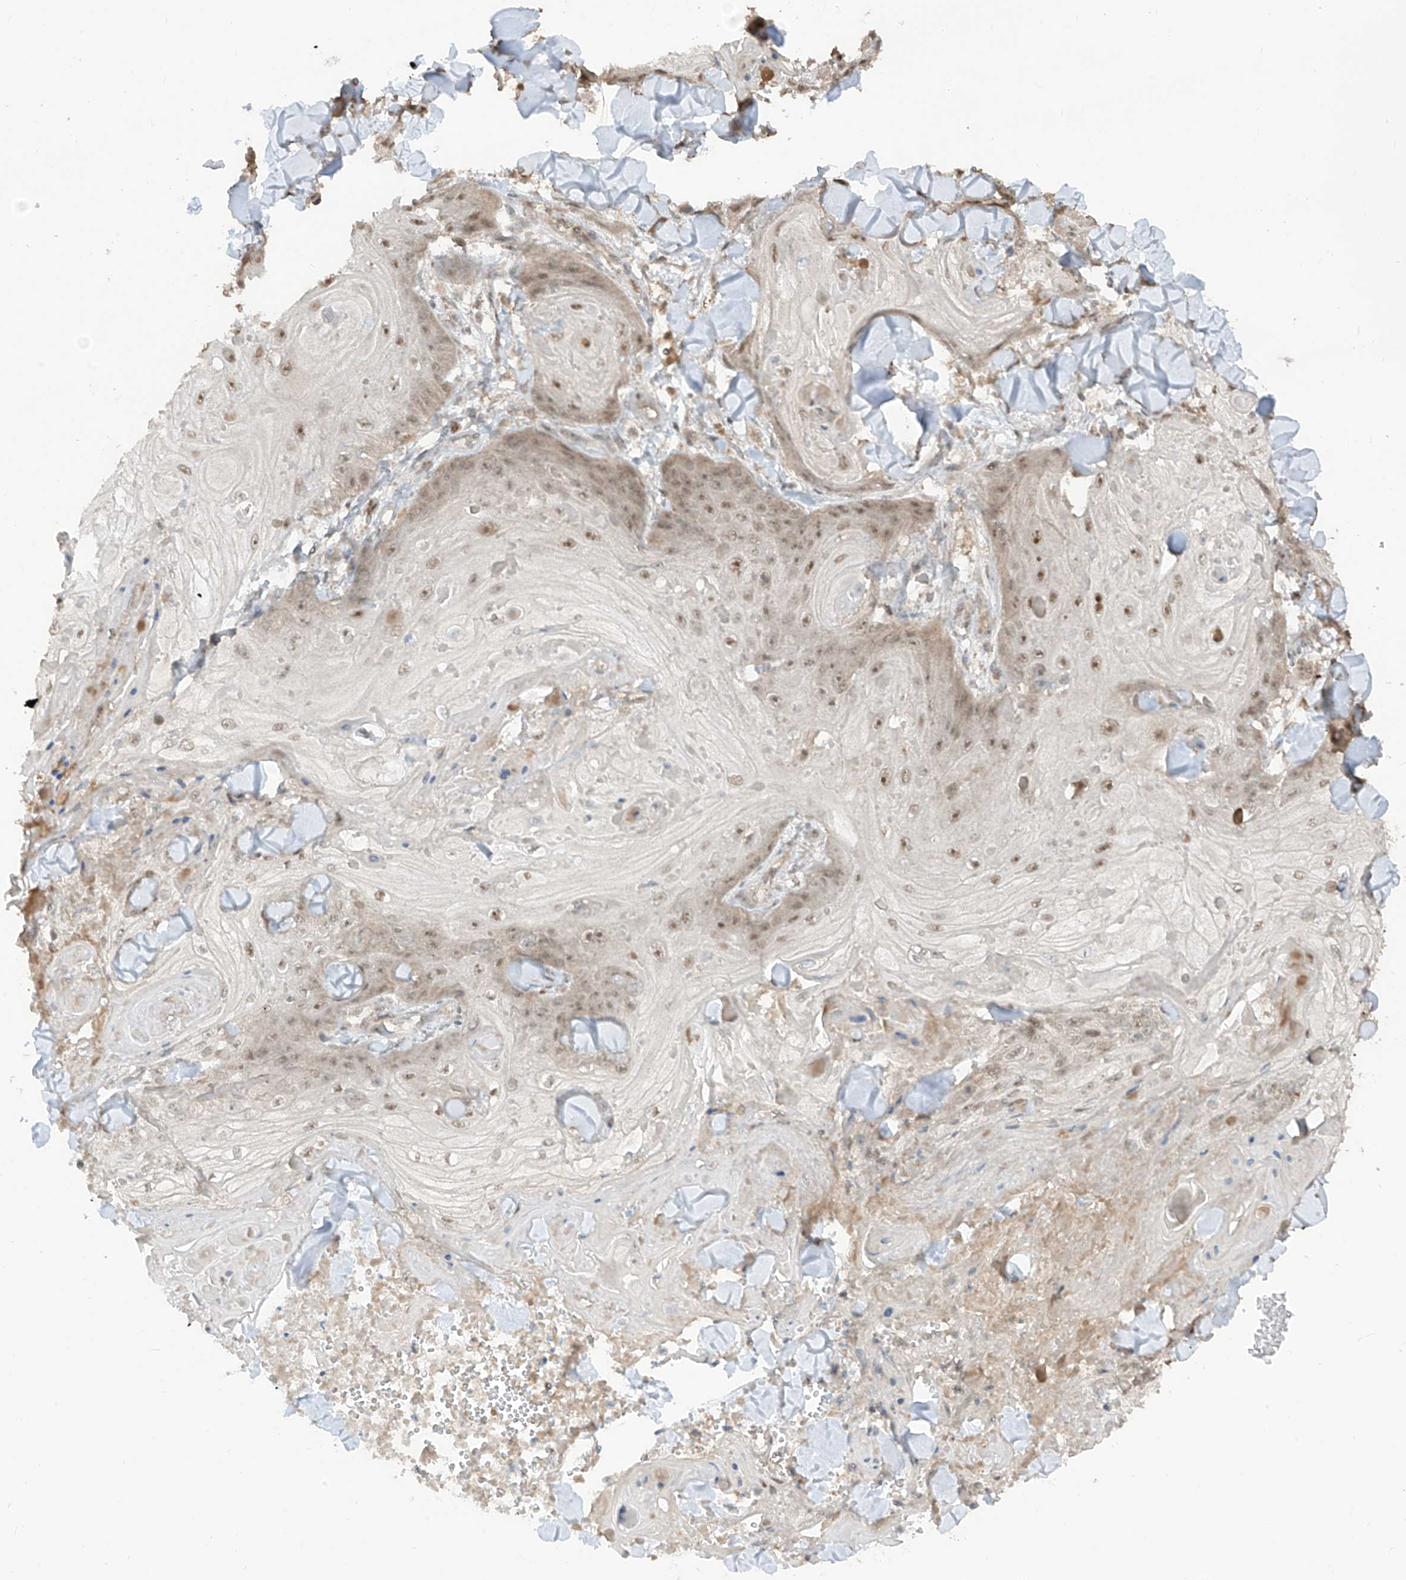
{"staining": {"intensity": "weak", "quantity": "25%-75%", "location": "nuclear"}, "tissue": "skin cancer", "cell_type": "Tumor cells", "image_type": "cancer", "snomed": [{"axis": "morphology", "description": "Squamous cell carcinoma, NOS"}, {"axis": "topography", "description": "Skin"}], "caption": "Immunohistochemical staining of skin squamous cell carcinoma exhibits weak nuclear protein positivity in approximately 25%-75% of tumor cells. The staining was performed using DAB (3,3'-diaminobenzidine), with brown indicating positive protein expression. Nuclei are stained blue with hematoxylin.", "gene": "COLGALT2", "patient": {"sex": "male", "age": 74}}